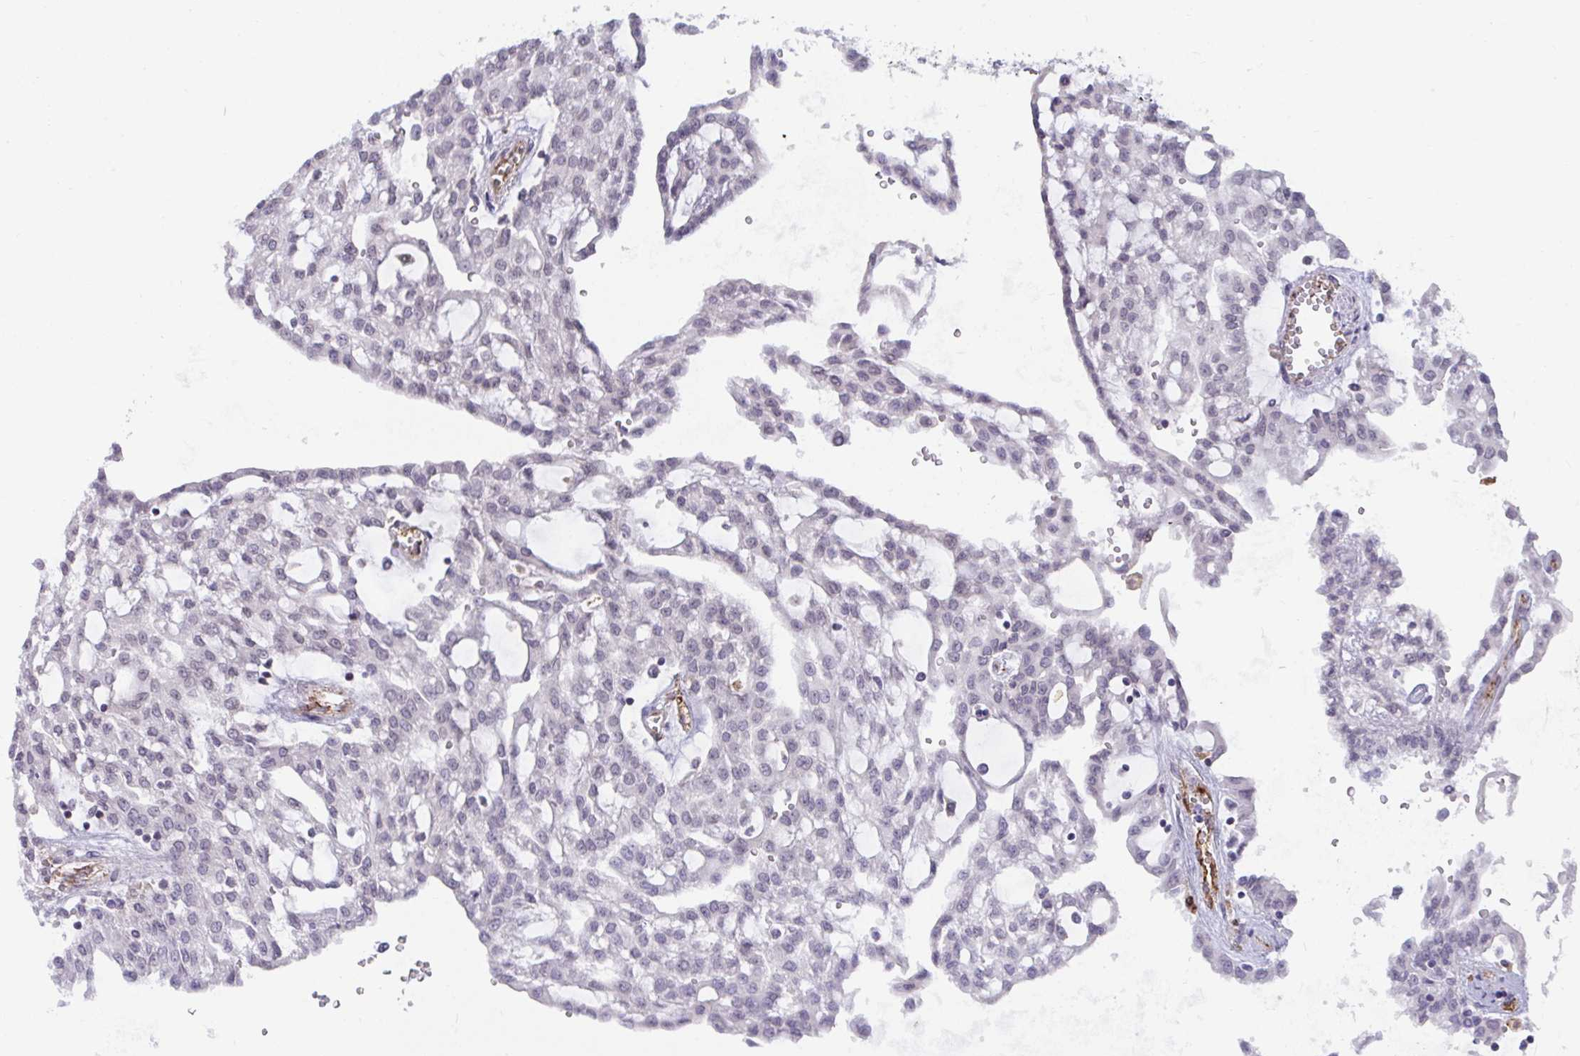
{"staining": {"intensity": "negative", "quantity": "none", "location": "none"}, "tissue": "renal cancer", "cell_type": "Tumor cells", "image_type": "cancer", "snomed": [{"axis": "morphology", "description": "Adenocarcinoma, NOS"}, {"axis": "topography", "description": "Kidney"}], "caption": "A high-resolution image shows immunohistochemistry staining of renal cancer (adenocarcinoma), which displays no significant staining in tumor cells. (Brightfield microscopy of DAB (3,3'-diaminobenzidine) immunohistochemistry at high magnification).", "gene": "SEMA6B", "patient": {"sex": "male", "age": 63}}